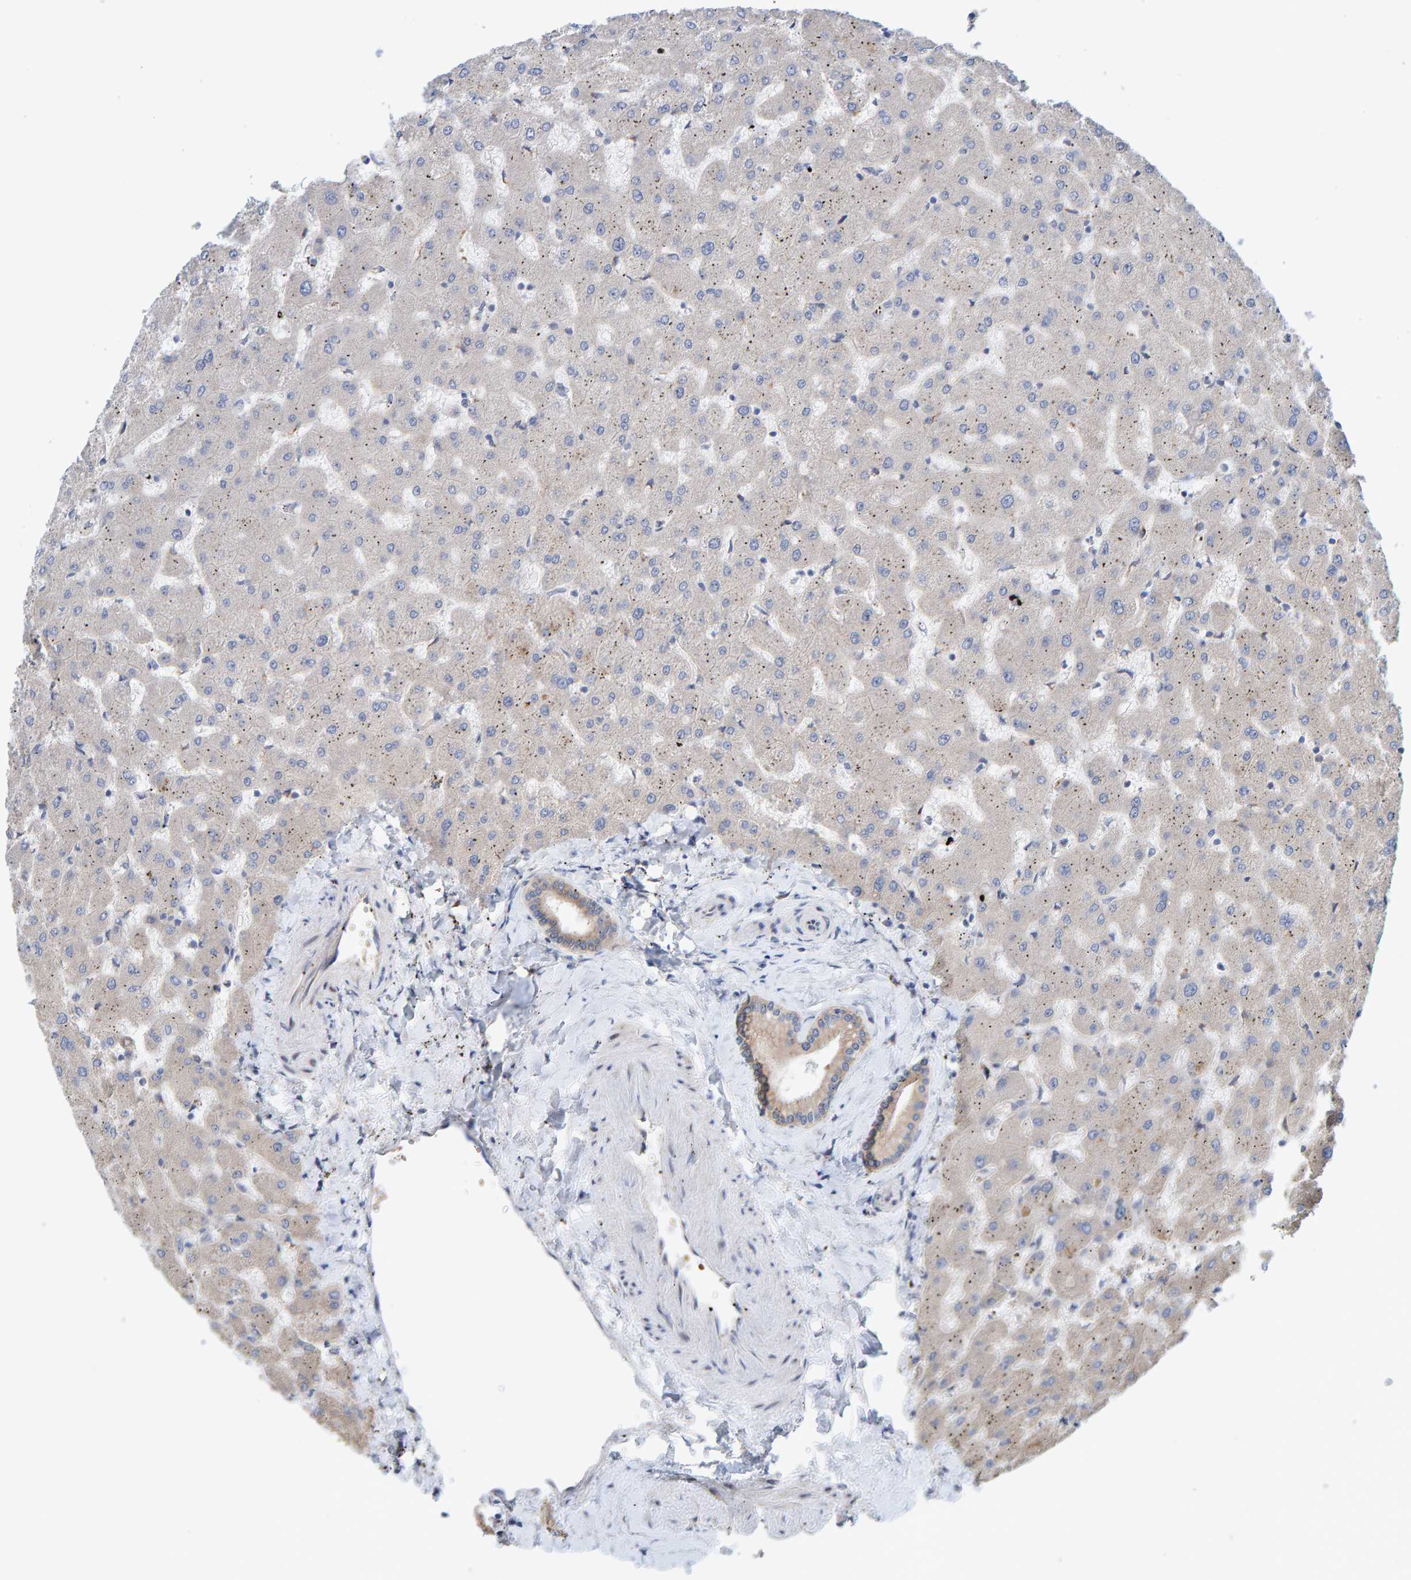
{"staining": {"intensity": "weak", "quantity": ">75%", "location": "cytoplasmic/membranous"}, "tissue": "liver", "cell_type": "Cholangiocytes", "image_type": "normal", "snomed": [{"axis": "morphology", "description": "Normal tissue, NOS"}, {"axis": "topography", "description": "Liver"}], "caption": "Weak cytoplasmic/membranous staining is seen in approximately >75% of cholangiocytes in normal liver. (DAB (3,3'-diaminobenzidine) = brown stain, brightfield microscopy at high magnification).", "gene": "LRSAM1", "patient": {"sex": "female", "age": 63}}